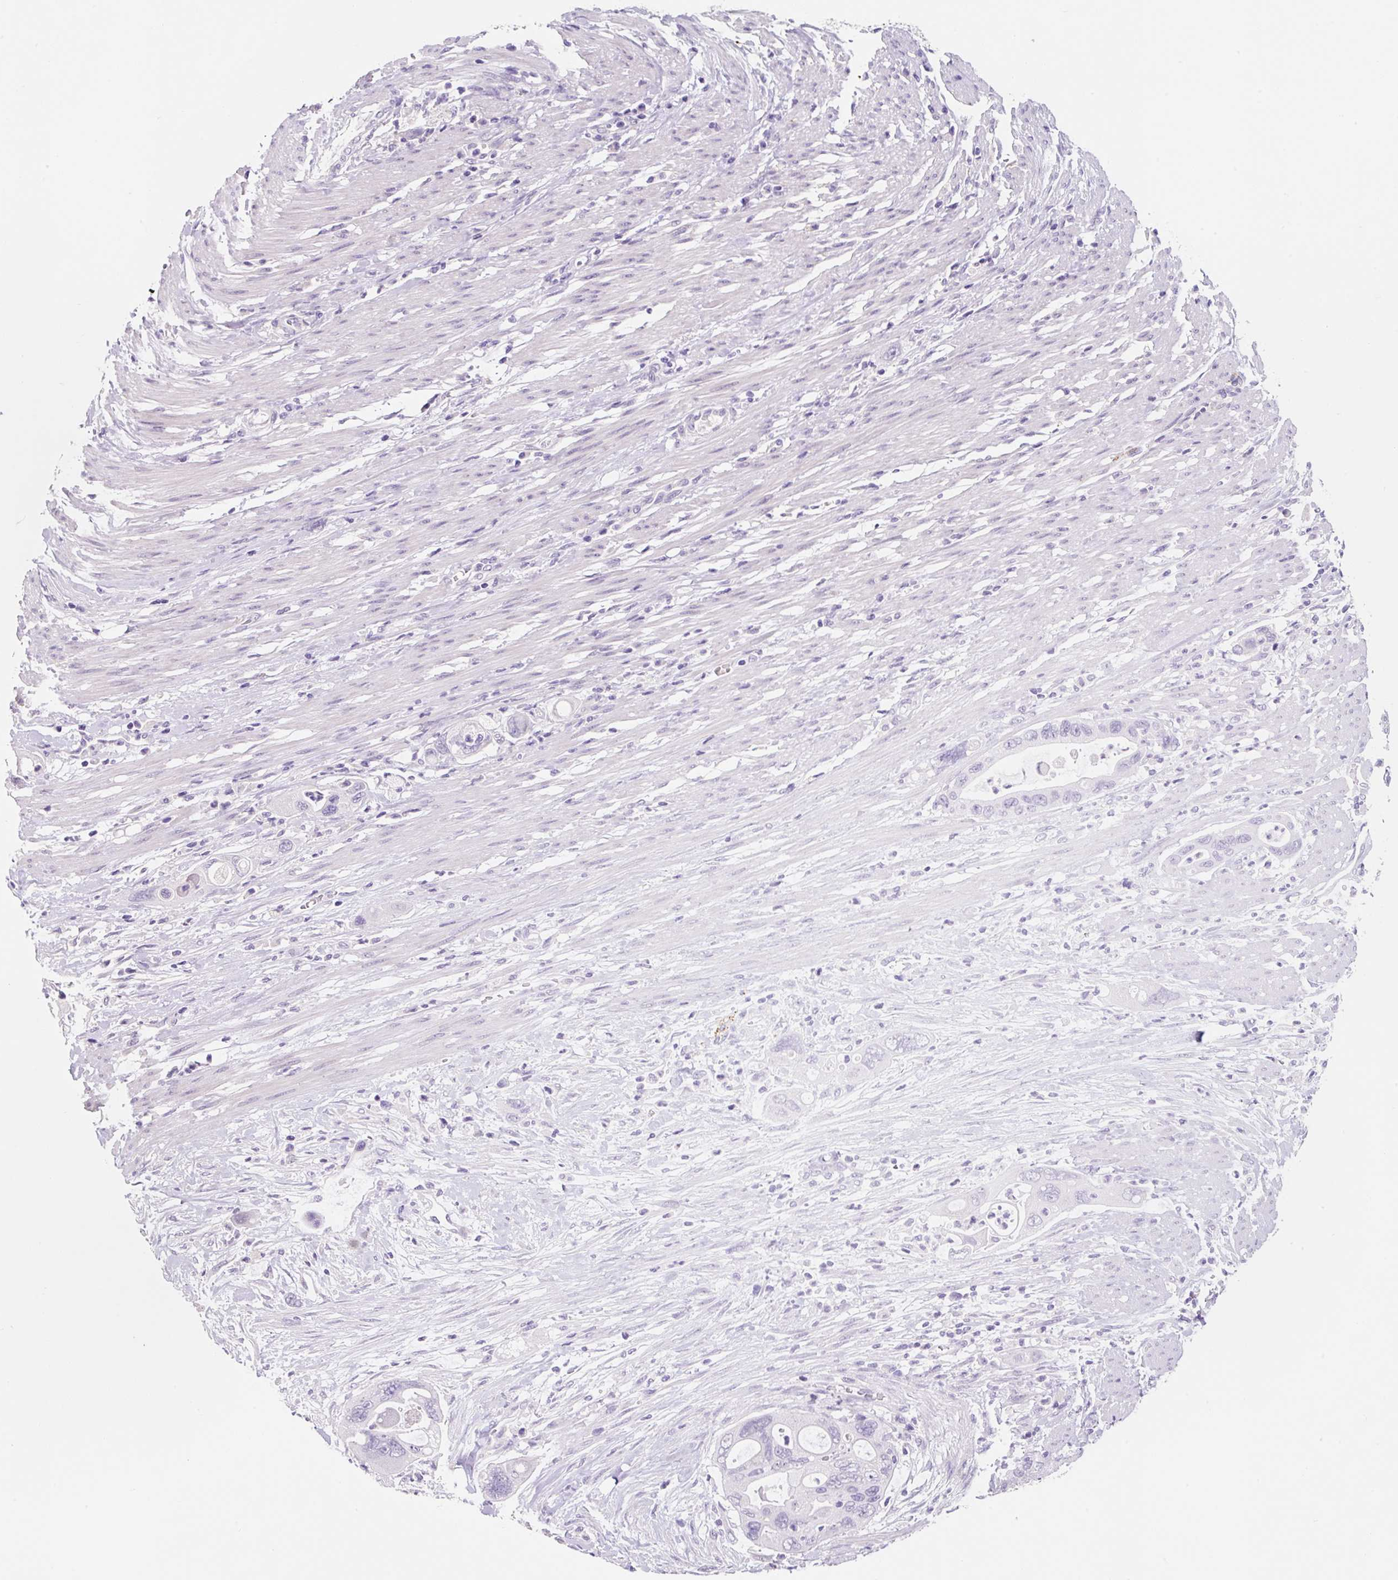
{"staining": {"intensity": "negative", "quantity": "none", "location": "none"}, "tissue": "pancreatic cancer", "cell_type": "Tumor cells", "image_type": "cancer", "snomed": [{"axis": "morphology", "description": "Adenocarcinoma, NOS"}, {"axis": "topography", "description": "Pancreas"}], "caption": "Immunohistochemistry image of human adenocarcinoma (pancreatic) stained for a protein (brown), which exhibits no positivity in tumor cells. (DAB IHC visualized using brightfield microscopy, high magnification).", "gene": "SYP", "patient": {"sex": "female", "age": 71}}